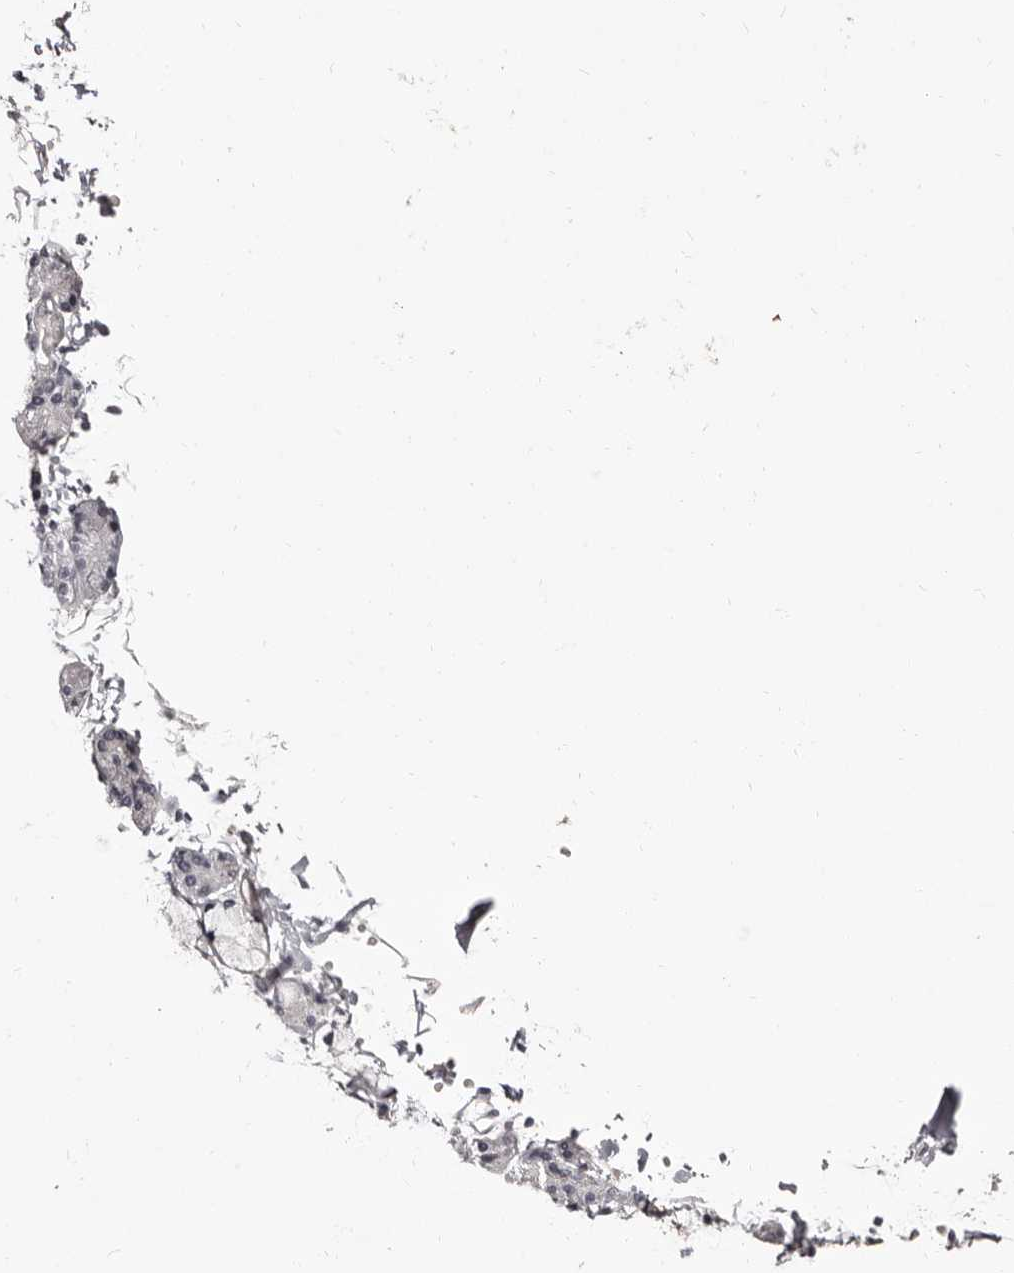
{"staining": {"intensity": "negative", "quantity": "none", "location": "none"}, "tissue": "salivary gland", "cell_type": "Glandular cells", "image_type": "normal", "snomed": [{"axis": "morphology", "description": "Normal tissue, NOS"}, {"axis": "topography", "description": "Salivary gland"}], "caption": "This is an immunohistochemistry histopathology image of normal human salivary gland. There is no positivity in glandular cells.", "gene": "BPGM", "patient": {"sex": "male", "age": 63}}